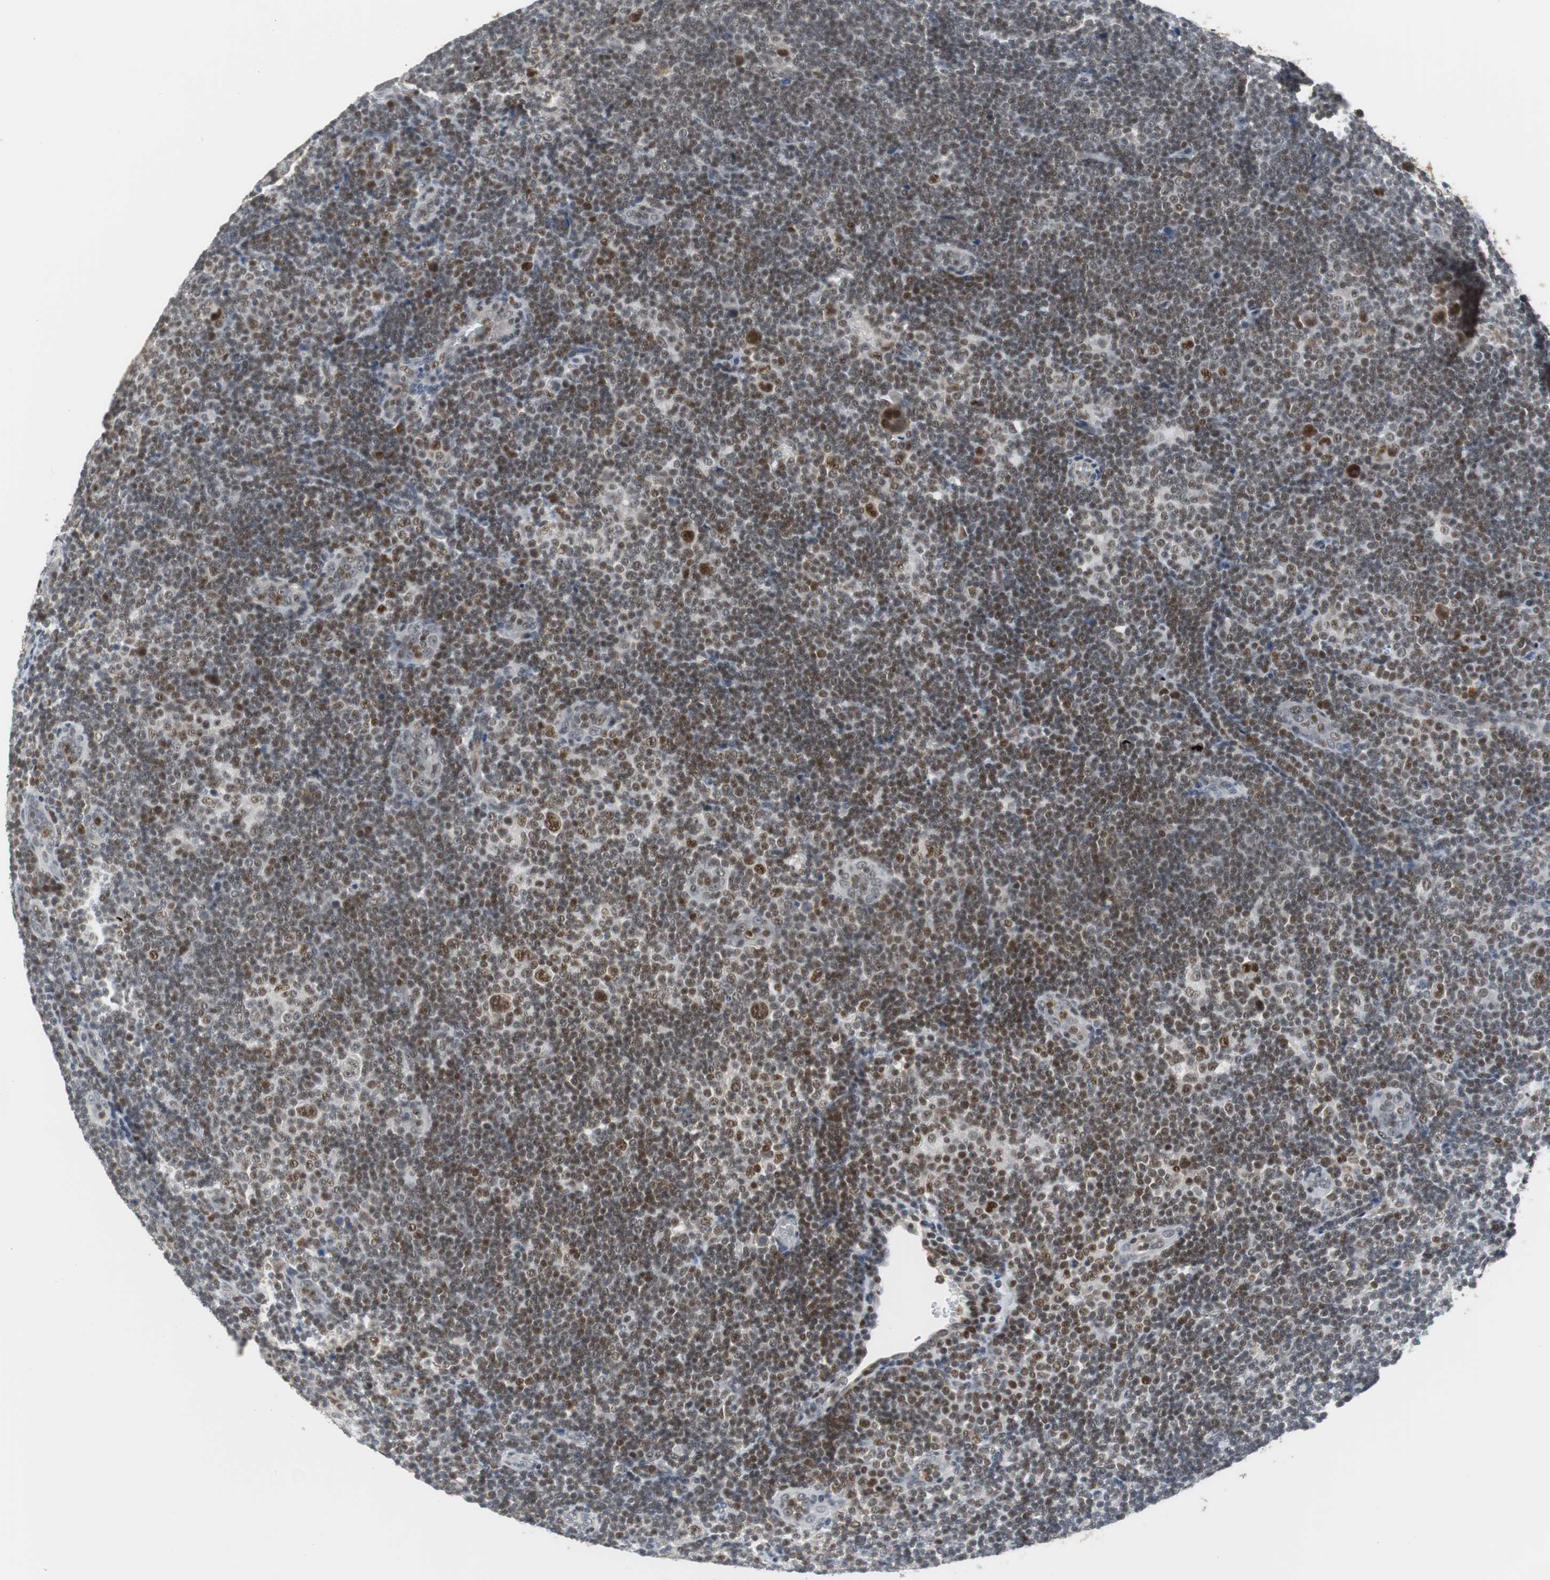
{"staining": {"intensity": "moderate", "quantity": "25%-75%", "location": "nuclear"}, "tissue": "lymphoma", "cell_type": "Tumor cells", "image_type": "cancer", "snomed": [{"axis": "morphology", "description": "Hodgkin's disease, NOS"}, {"axis": "topography", "description": "Lymph node"}], "caption": "Immunohistochemical staining of lymphoma demonstrates medium levels of moderate nuclear protein staining in about 25%-75% of tumor cells. The protein is shown in brown color, while the nuclei are stained blue.", "gene": "SIRT1", "patient": {"sex": "female", "age": 57}}